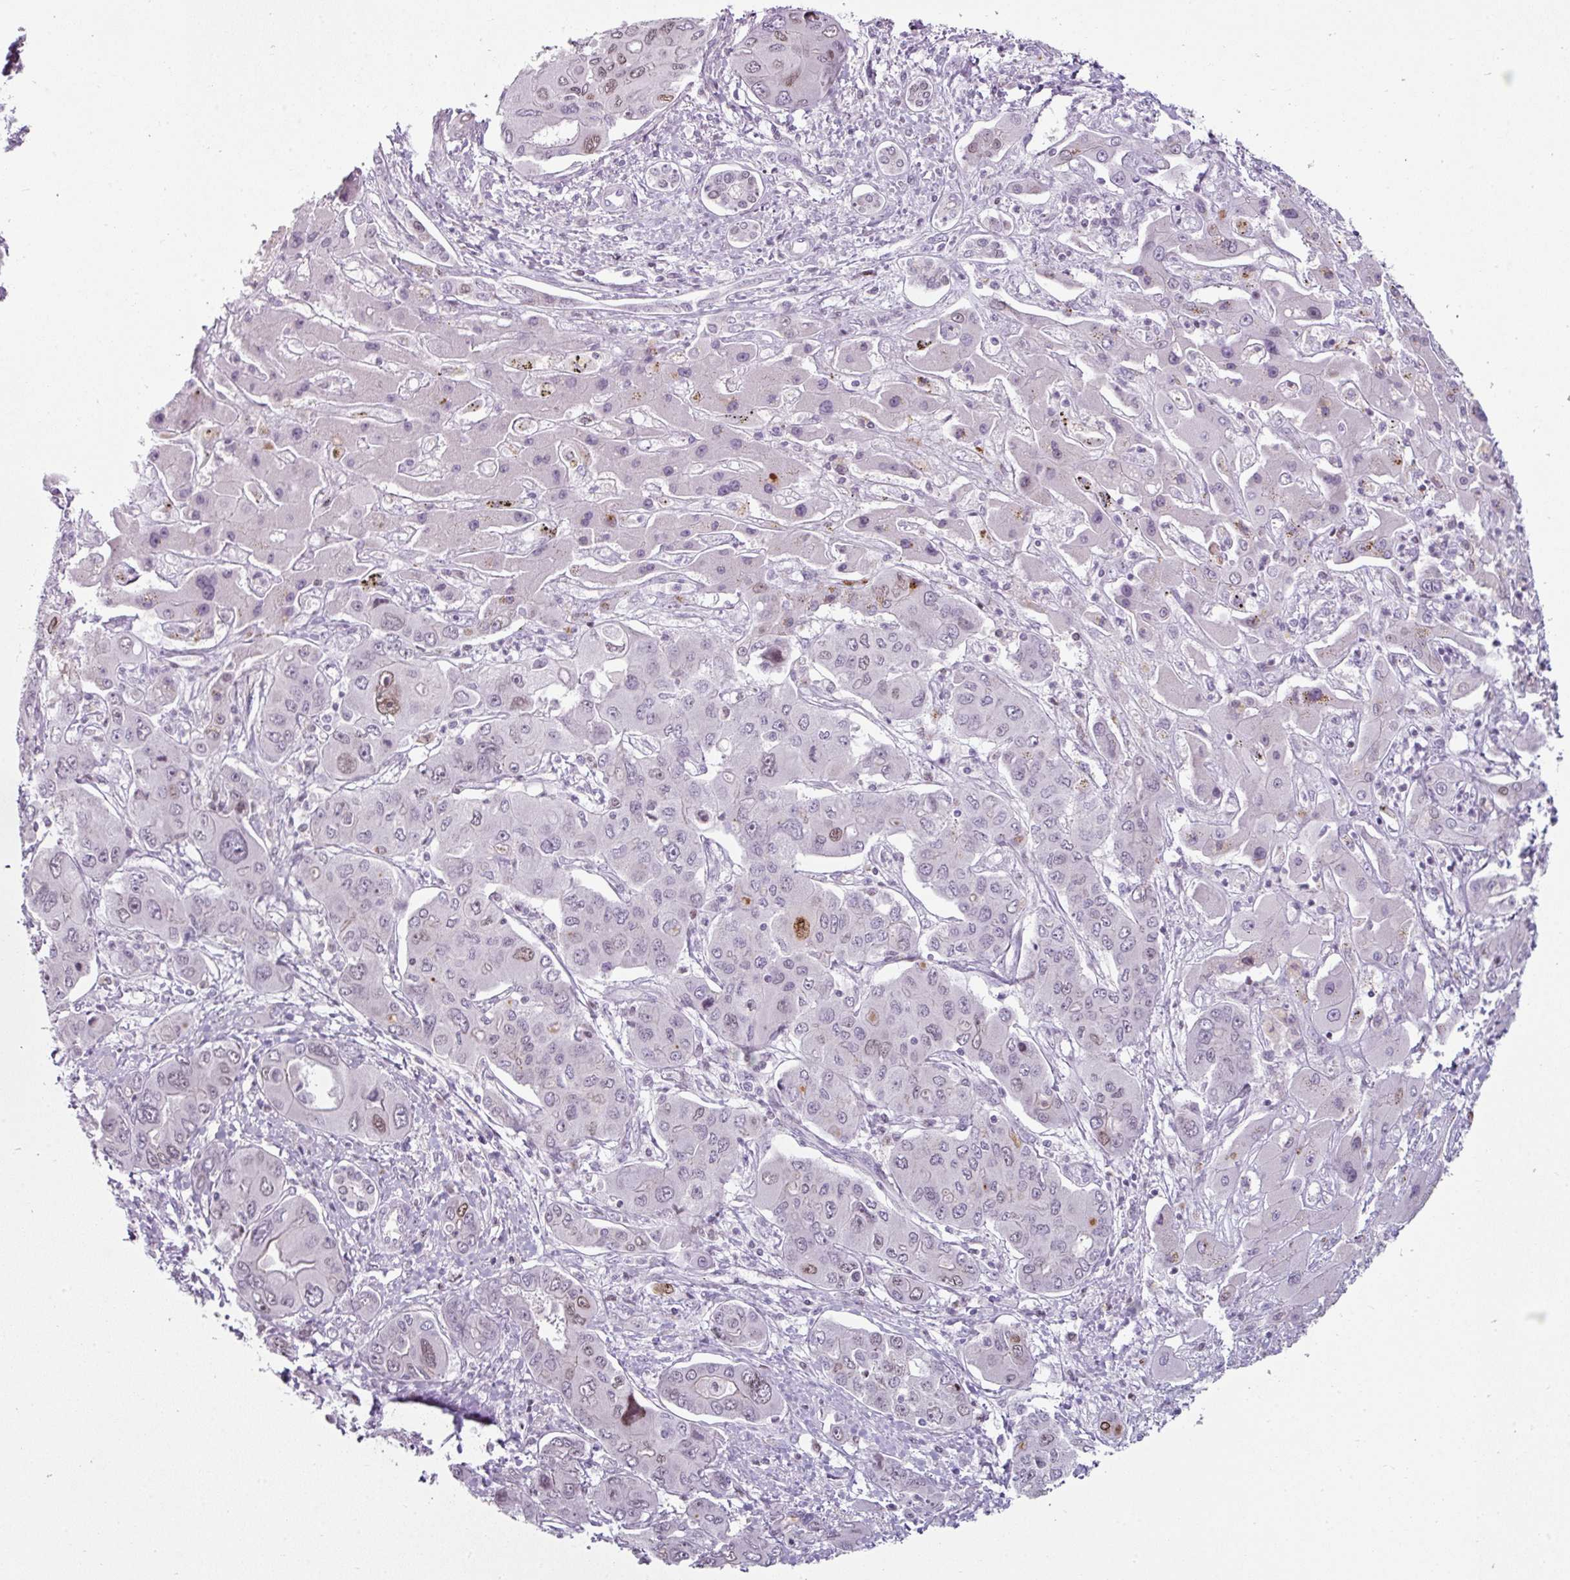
{"staining": {"intensity": "moderate", "quantity": "<25%", "location": "nuclear"}, "tissue": "liver cancer", "cell_type": "Tumor cells", "image_type": "cancer", "snomed": [{"axis": "morphology", "description": "Cholangiocarcinoma"}, {"axis": "topography", "description": "Liver"}], "caption": "DAB immunohistochemical staining of human liver cancer (cholangiocarcinoma) exhibits moderate nuclear protein positivity in about <25% of tumor cells.", "gene": "SYT8", "patient": {"sex": "male", "age": 67}}